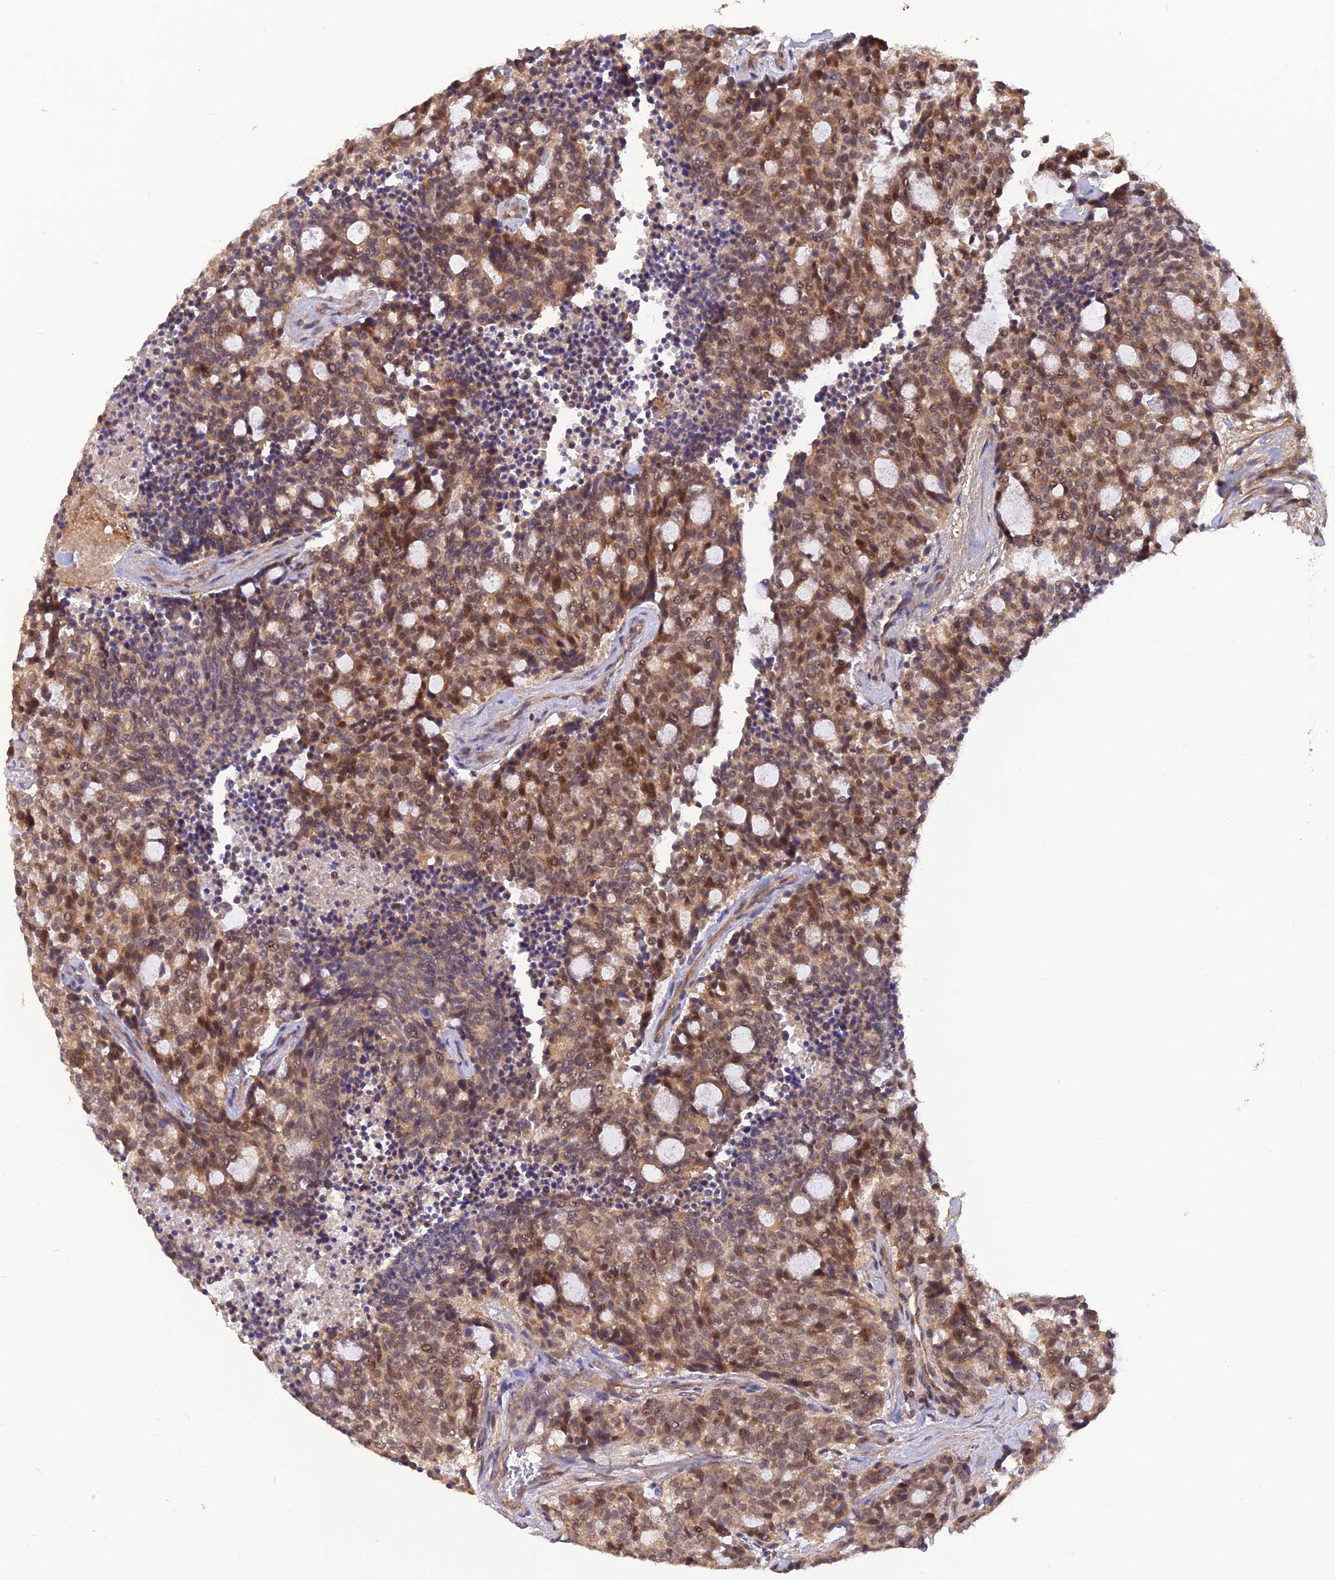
{"staining": {"intensity": "moderate", "quantity": ">75%", "location": "nuclear"}, "tissue": "carcinoid", "cell_type": "Tumor cells", "image_type": "cancer", "snomed": [{"axis": "morphology", "description": "Carcinoid, malignant, NOS"}, {"axis": "topography", "description": "Pancreas"}], "caption": "Immunohistochemical staining of carcinoid displays moderate nuclear protein positivity in about >75% of tumor cells. (IHC, brightfield microscopy, high magnification).", "gene": "PAGR1", "patient": {"sex": "female", "age": 54}}